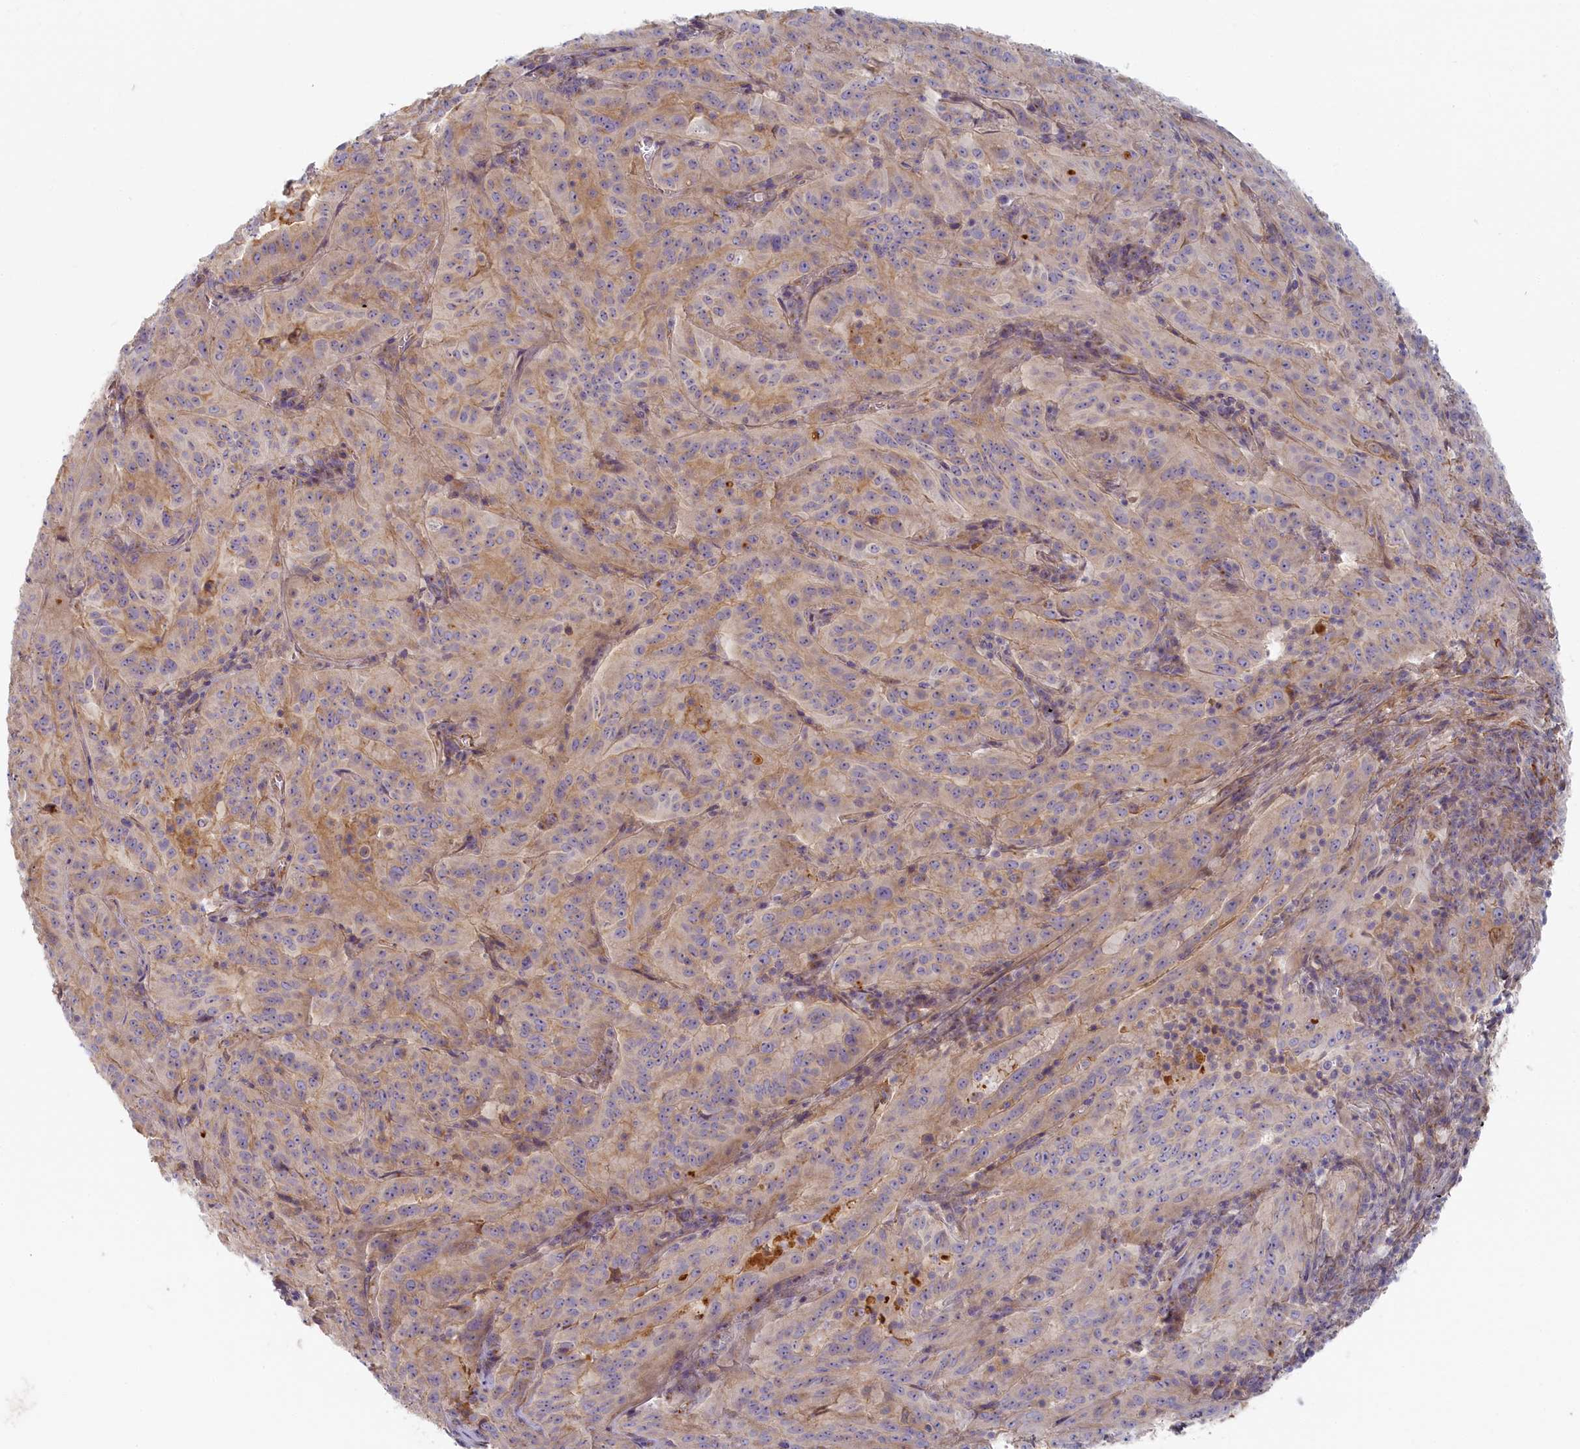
{"staining": {"intensity": "moderate", "quantity": "<25%", "location": "cytoplasmic/membranous"}, "tissue": "pancreatic cancer", "cell_type": "Tumor cells", "image_type": "cancer", "snomed": [{"axis": "morphology", "description": "Adenocarcinoma, NOS"}, {"axis": "topography", "description": "Pancreas"}], "caption": "Immunohistochemical staining of human adenocarcinoma (pancreatic) demonstrates low levels of moderate cytoplasmic/membranous positivity in approximately <25% of tumor cells.", "gene": "STX16", "patient": {"sex": "male", "age": 63}}